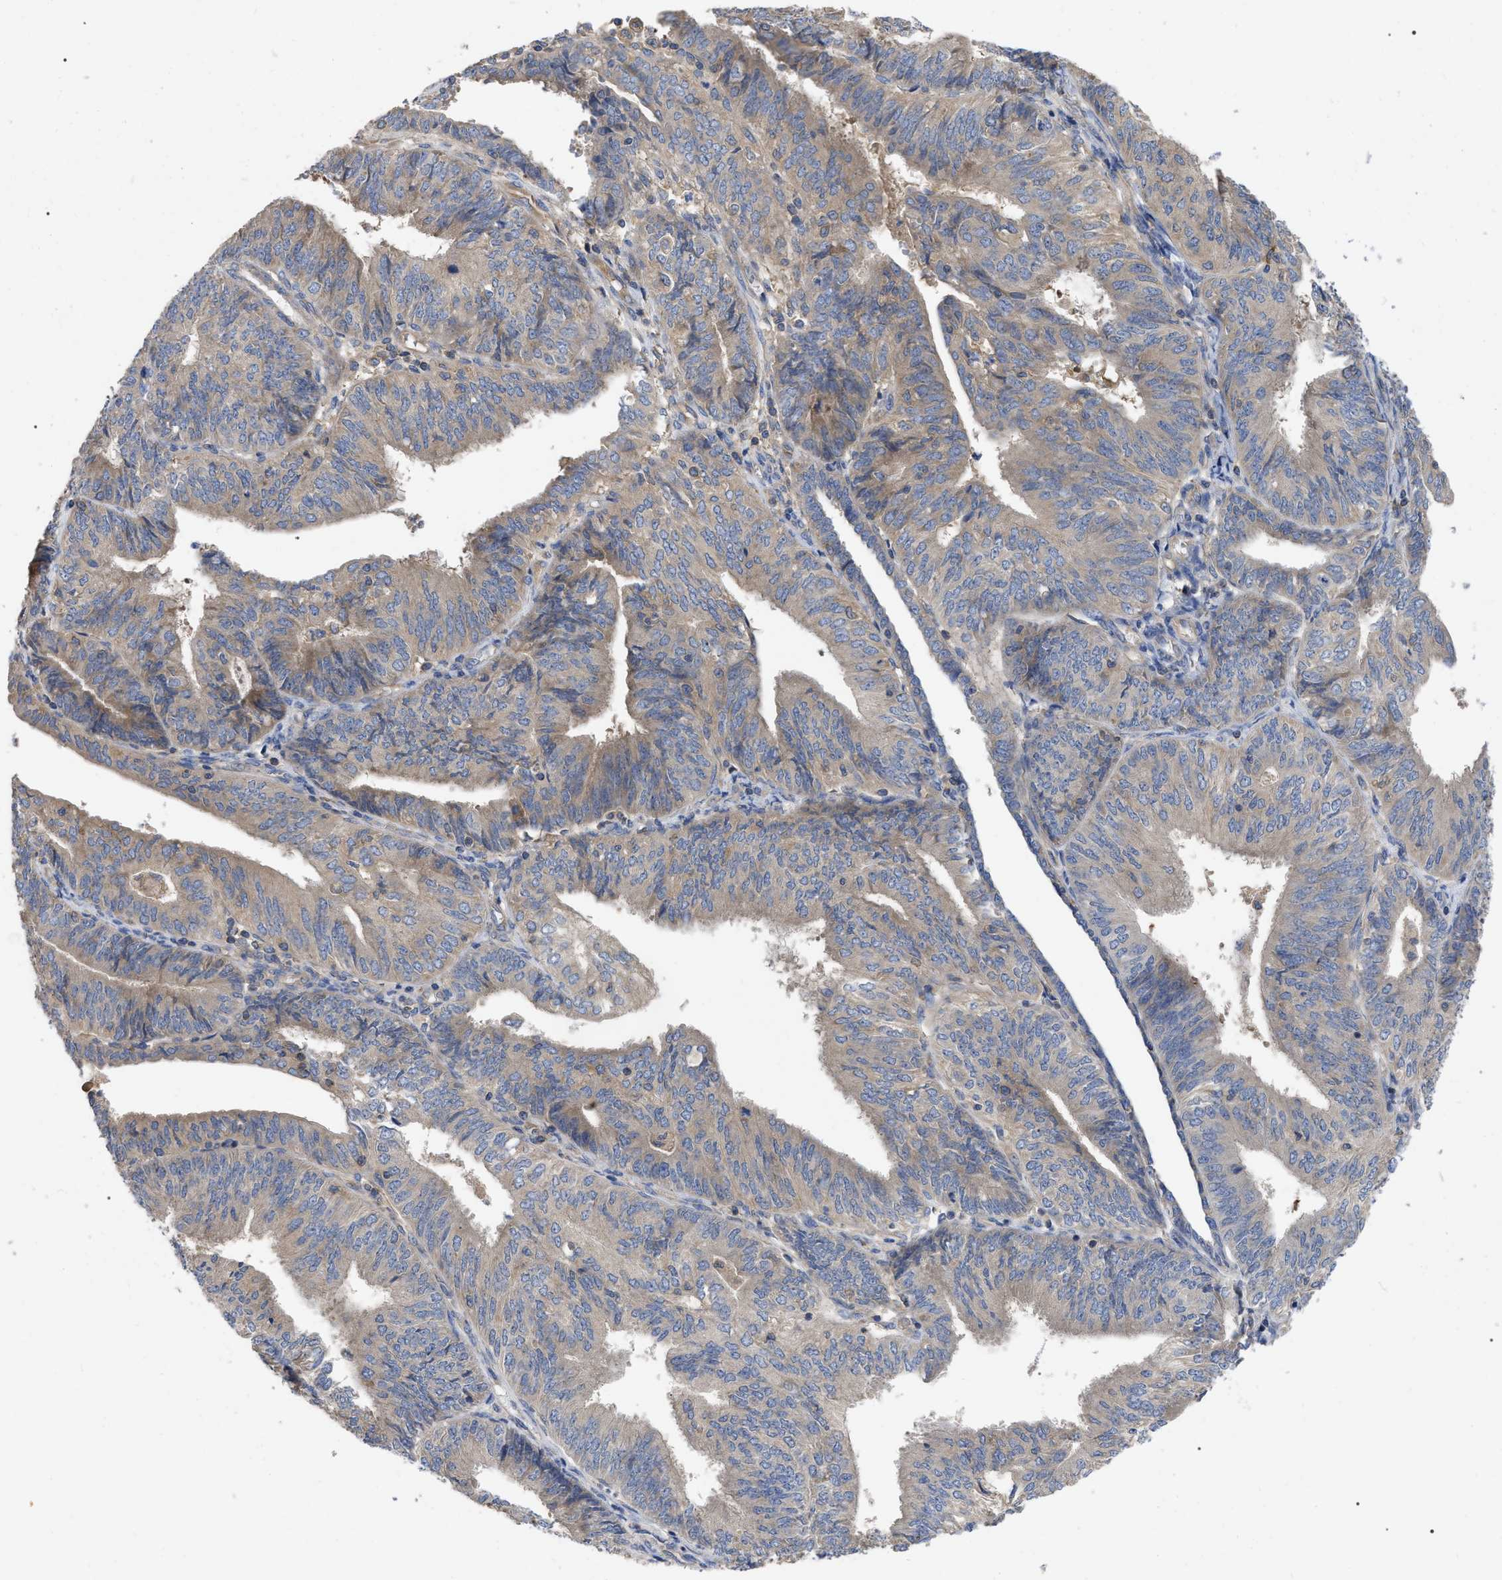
{"staining": {"intensity": "negative", "quantity": "none", "location": "none"}, "tissue": "endometrial cancer", "cell_type": "Tumor cells", "image_type": "cancer", "snomed": [{"axis": "morphology", "description": "Adenocarcinoma, NOS"}, {"axis": "topography", "description": "Endometrium"}], "caption": "Immunohistochemical staining of human endometrial adenocarcinoma demonstrates no significant expression in tumor cells. (Stains: DAB IHC with hematoxylin counter stain, Microscopy: brightfield microscopy at high magnification).", "gene": "RAP1GDS1", "patient": {"sex": "female", "age": 58}}